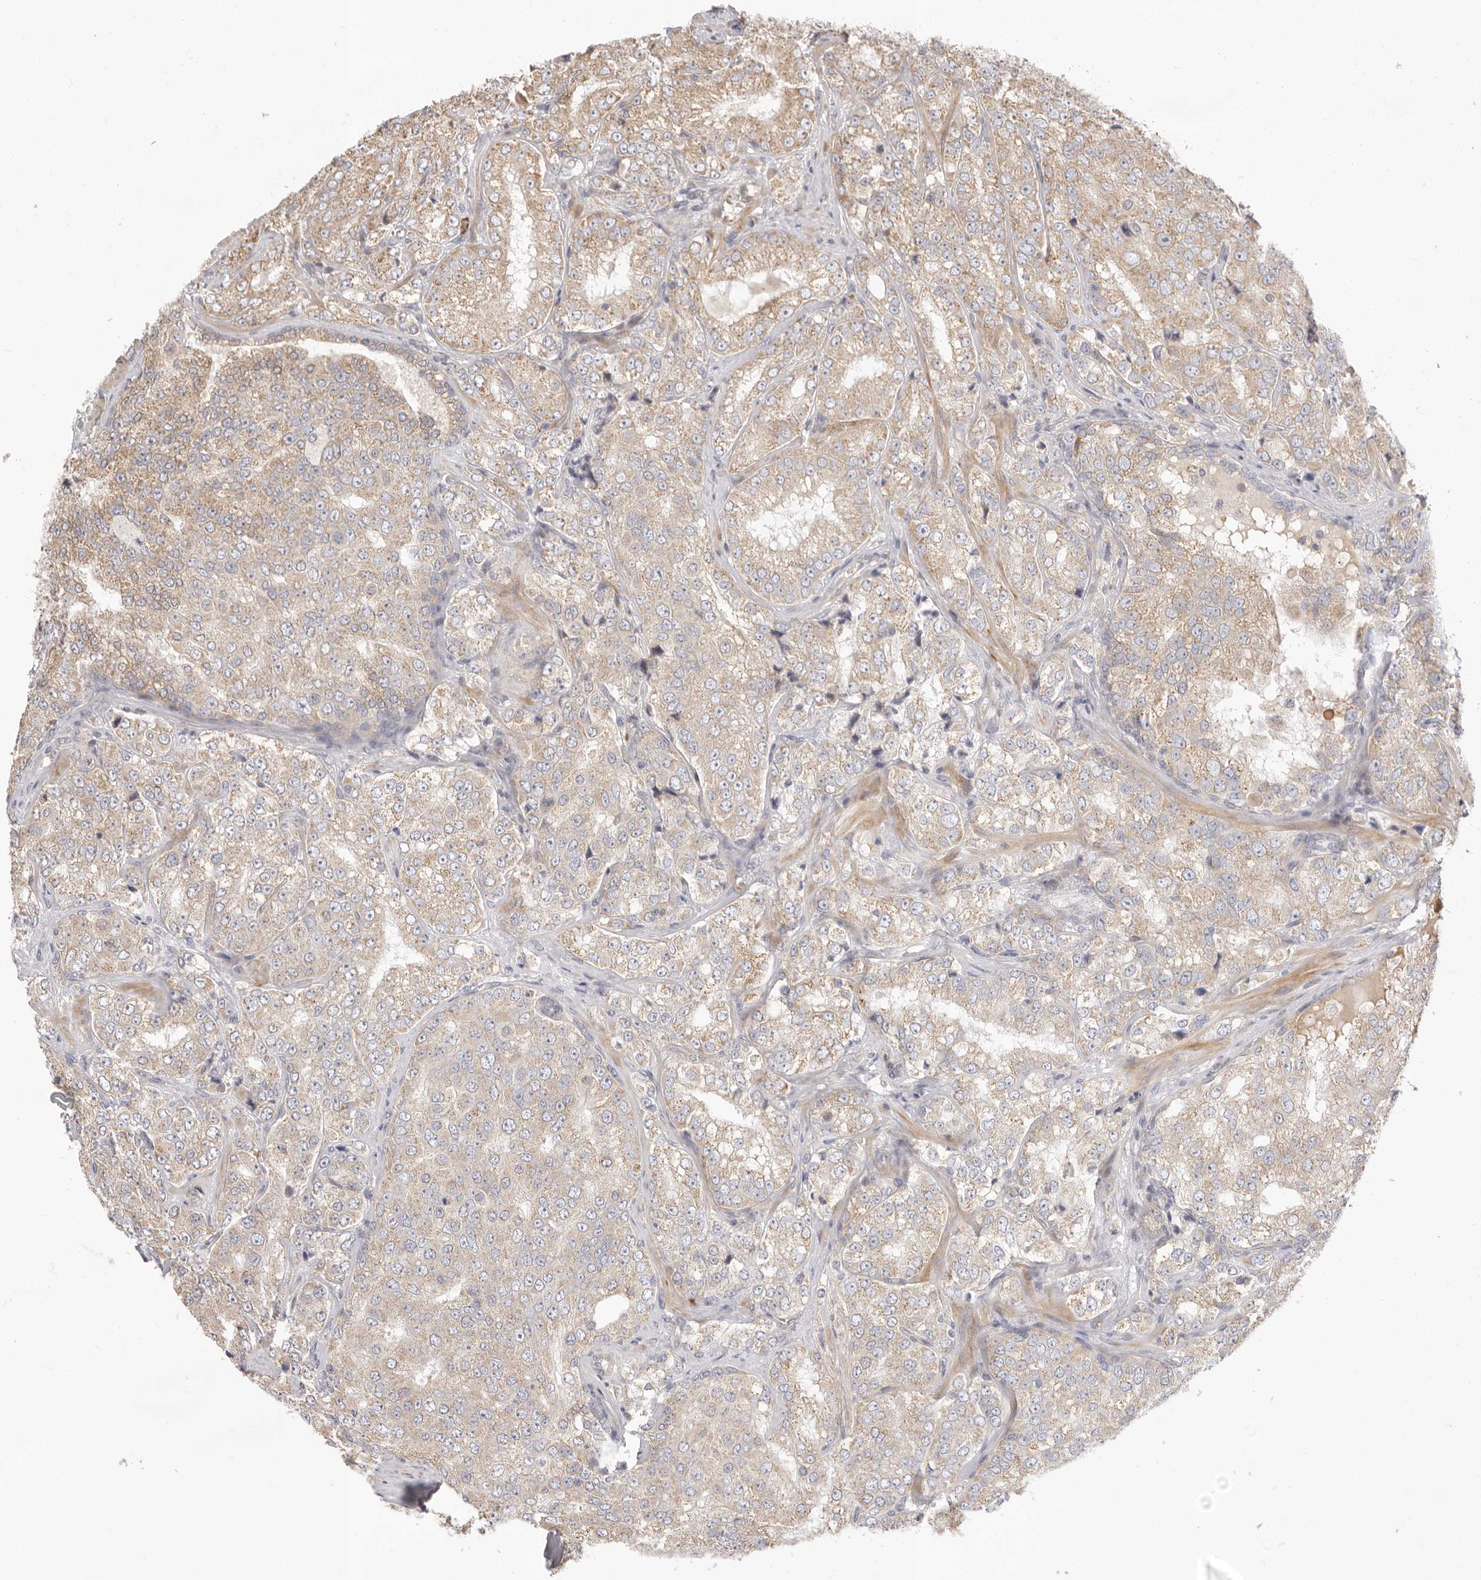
{"staining": {"intensity": "weak", "quantity": ">75%", "location": "cytoplasmic/membranous"}, "tissue": "prostate cancer", "cell_type": "Tumor cells", "image_type": "cancer", "snomed": [{"axis": "morphology", "description": "Adenocarcinoma, High grade"}, {"axis": "topography", "description": "Prostate"}], "caption": "Prostate cancer (adenocarcinoma (high-grade)) was stained to show a protein in brown. There is low levels of weak cytoplasmic/membranous expression in about >75% of tumor cells. Ihc stains the protein in brown and the nuclei are stained blue.", "gene": "USH1C", "patient": {"sex": "male", "age": 58}}